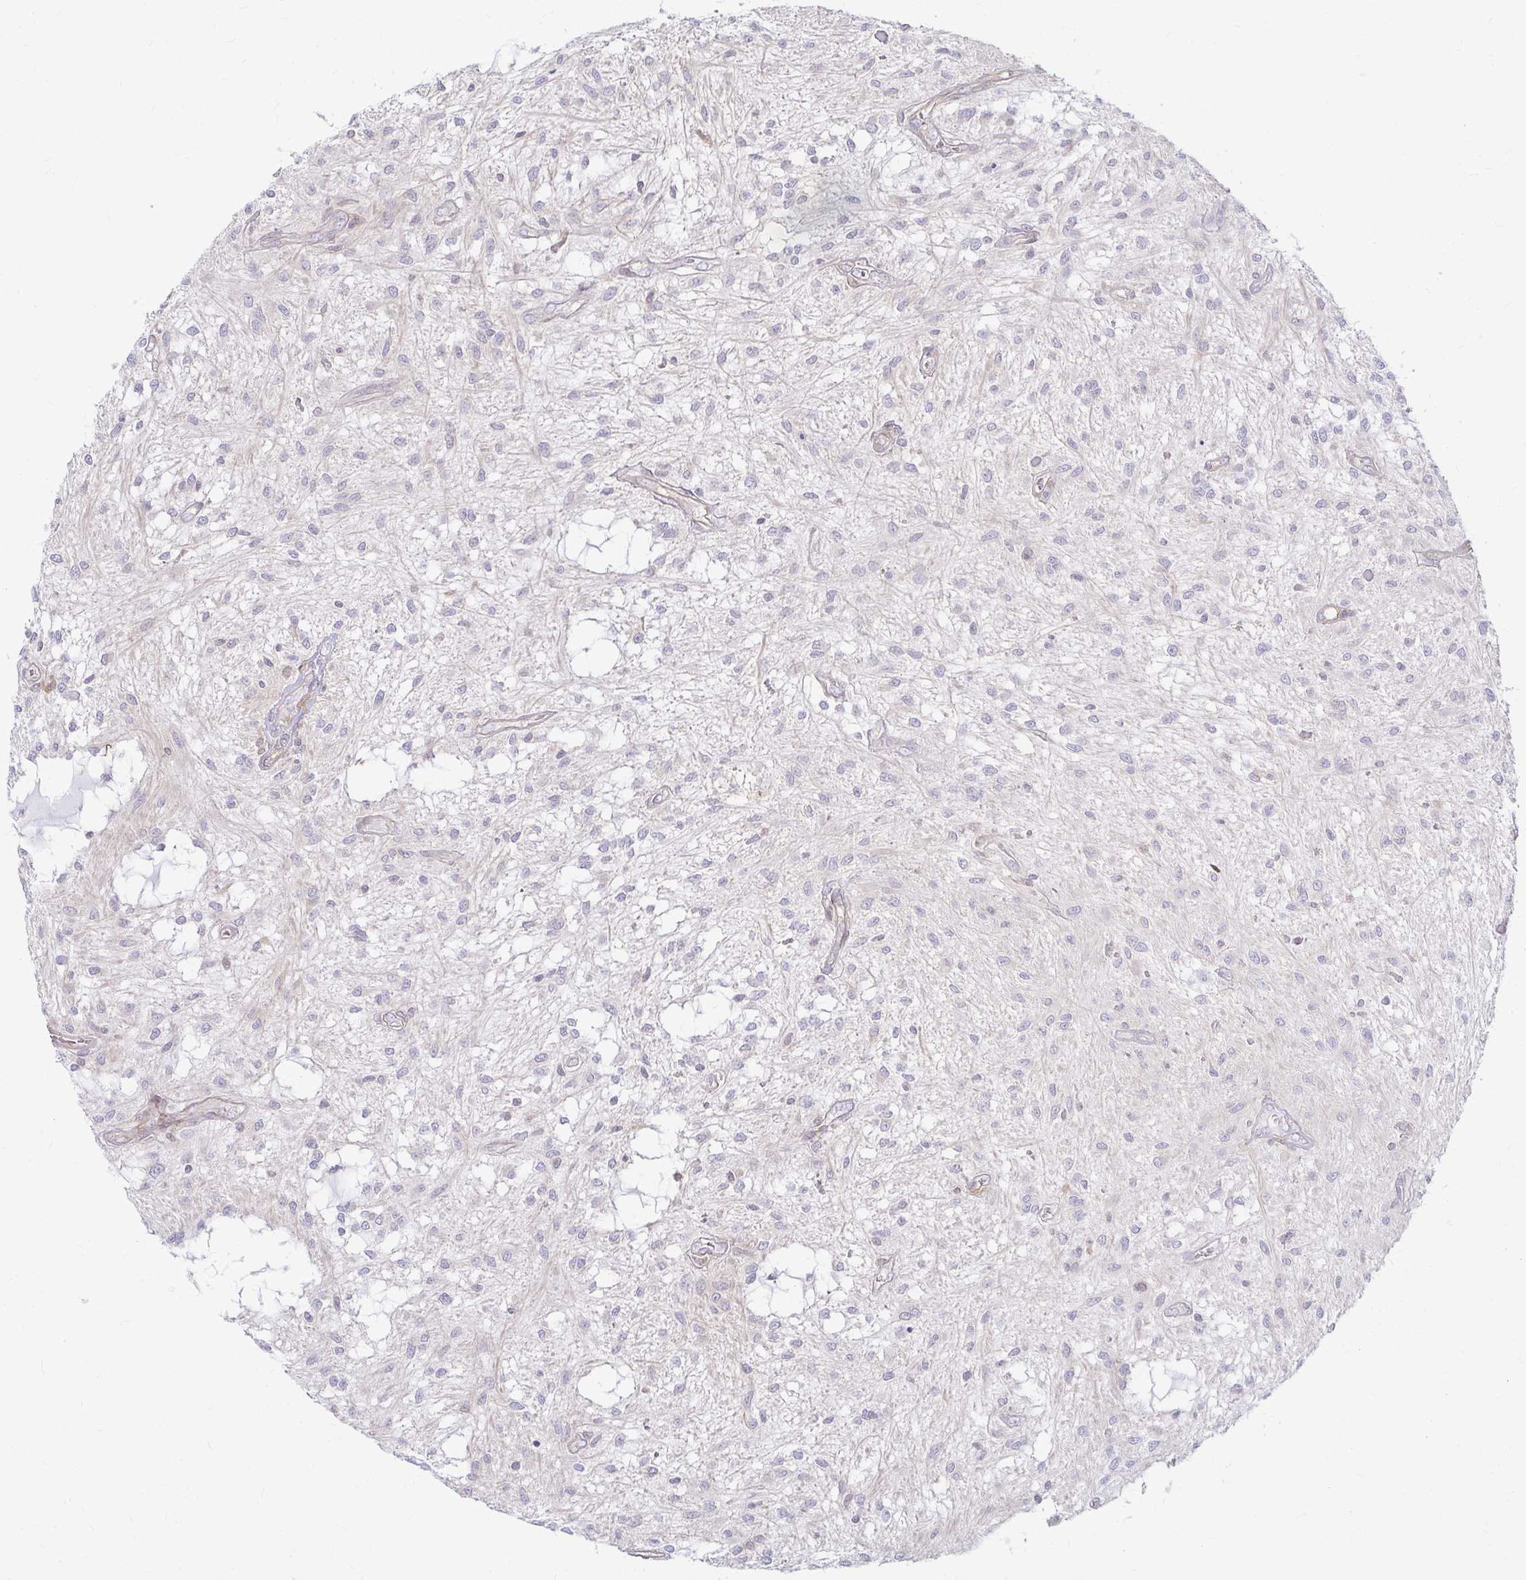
{"staining": {"intensity": "negative", "quantity": "none", "location": "none"}, "tissue": "glioma", "cell_type": "Tumor cells", "image_type": "cancer", "snomed": [{"axis": "morphology", "description": "Glioma, malignant, Low grade"}, {"axis": "topography", "description": "Cerebellum"}], "caption": "This is an IHC histopathology image of glioma. There is no staining in tumor cells.", "gene": "CAST", "patient": {"sex": "female", "age": 14}}